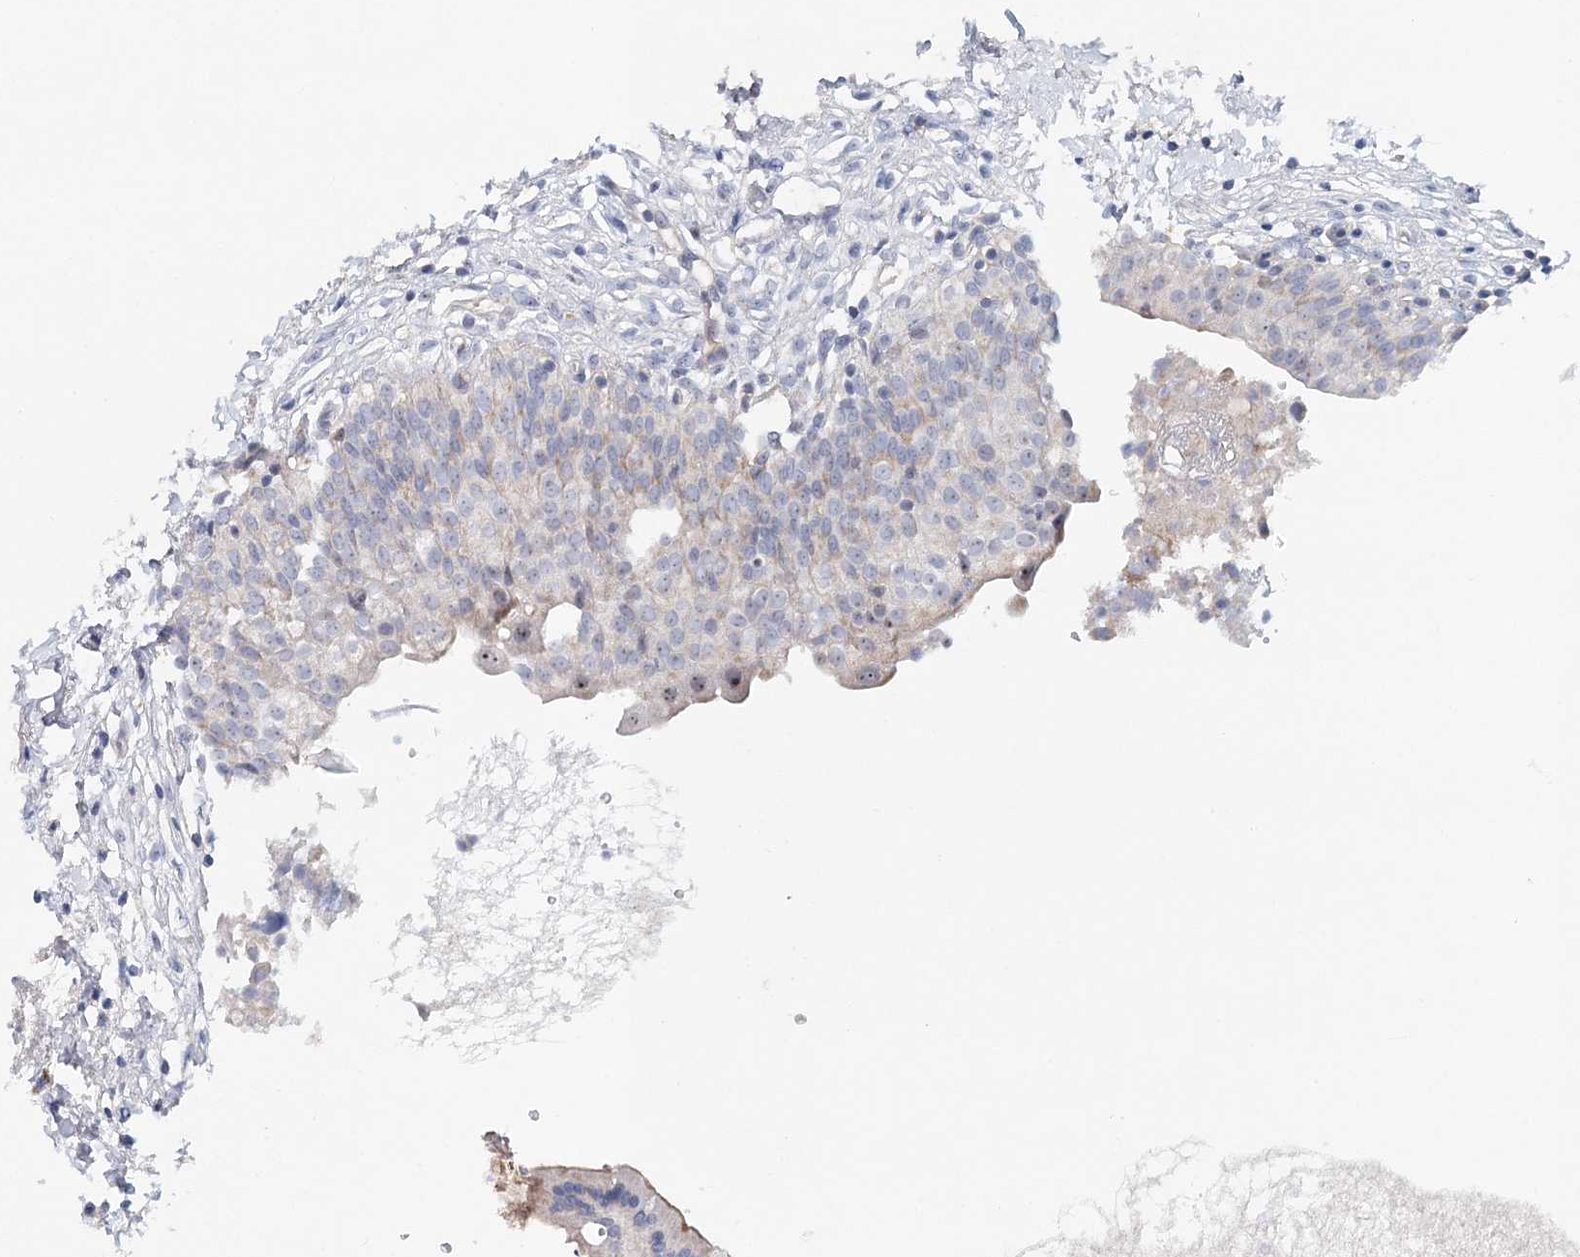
{"staining": {"intensity": "weak", "quantity": "<25%", "location": "cytoplasmic/membranous"}, "tissue": "urinary bladder", "cell_type": "Urothelial cells", "image_type": "normal", "snomed": [{"axis": "morphology", "description": "Normal tissue, NOS"}, {"axis": "topography", "description": "Urinary bladder"}], "caption": "A high-resolution histopathology image shows immunohistochemistry (IHC) staining of normal urinary bladder, which demonstrates no significant staining in urothelial cells. (DAB (3,3'-diaminobenzidine) immunohistochemistry with hematoxylin counter stain).", "gene": "RBM43", "patient": {"sex": "male", "age": 55}}